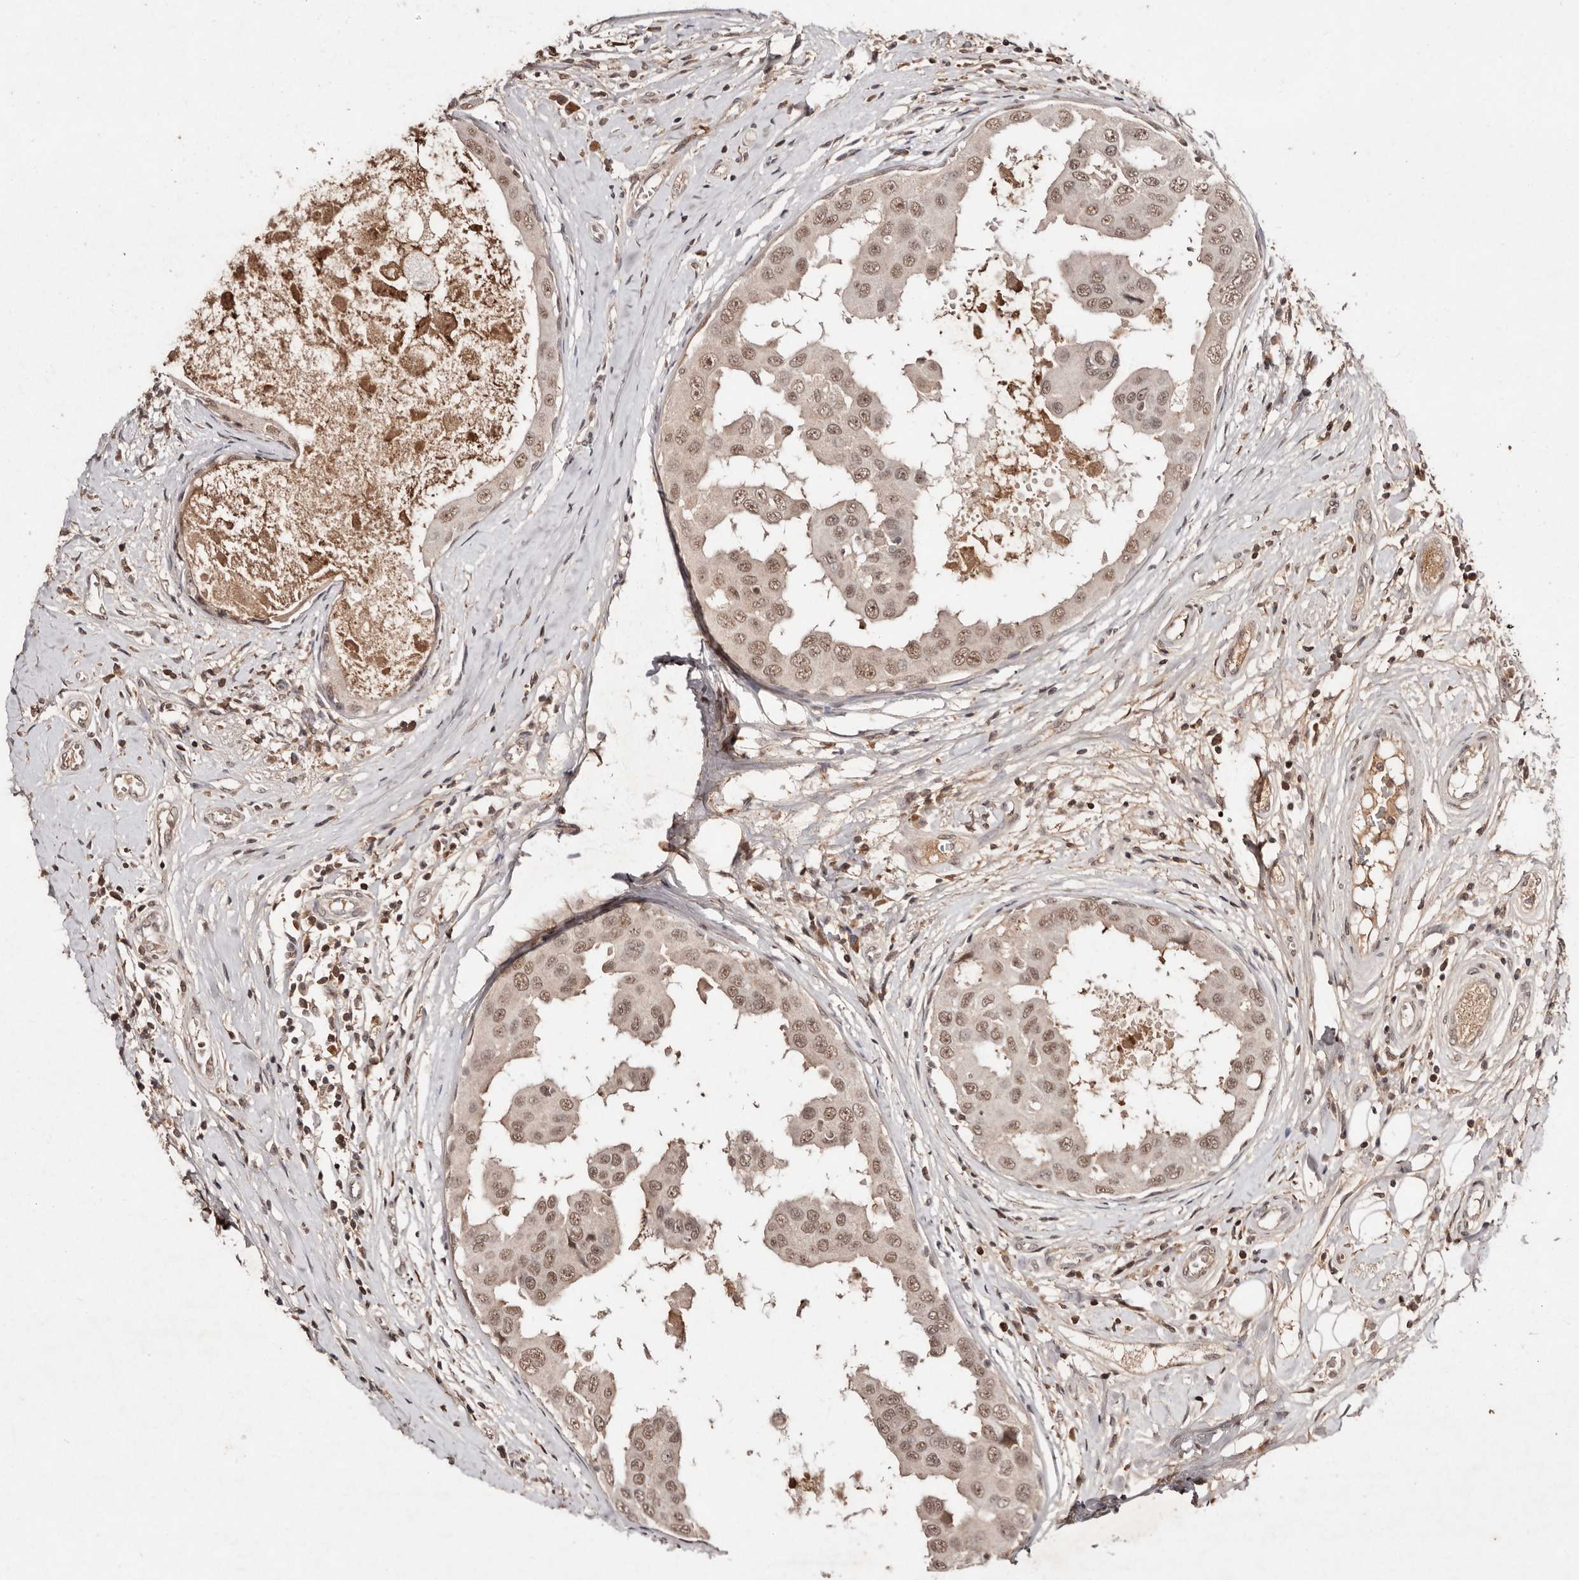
{"staining": {"intensity": "moderate", "quantity": ">75%", "location": "nuclear"}, "tissue": "breast cancer", "cell_type": "Tumor cells", "image_type": "cancer", "snomed": [{"axis": "morphology", "description": "Duct carcinoma"}, {"axis": "topography", "description": "Breast"}], "caption": "Immunohistochemical staining of infiltrating ductal carcinoma (breast) shows medium levels of moderate nuclear protein staining in approximately >75% of tumor cells. The staining was performed using DAB to visualize the protein expression in brown, while the nuclei were stained in blue with hematoxylin (Magnification: 20x).", "gene": "BICRAL", "patient": {"sex": "female", "age": 27}}